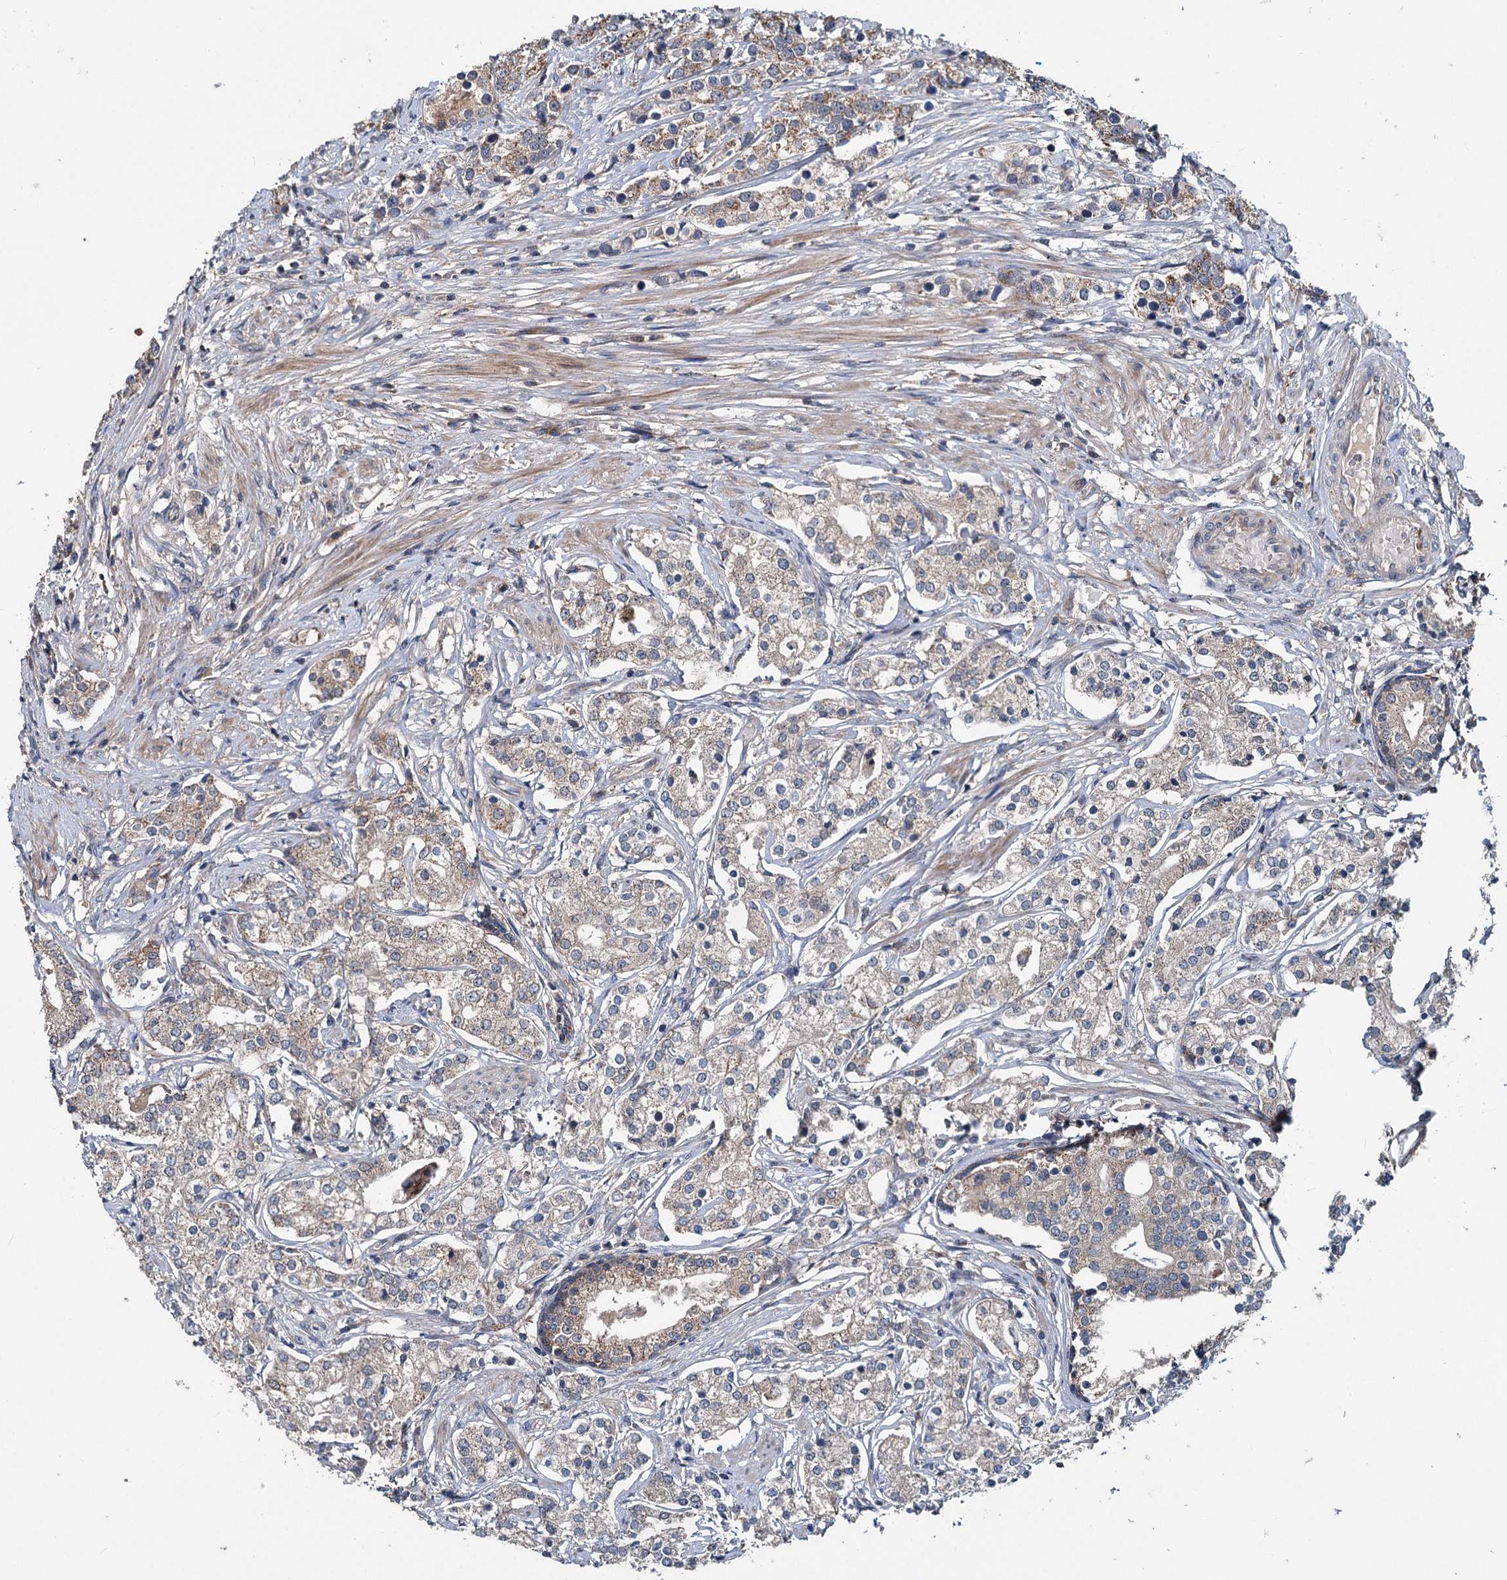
{"staining": {"intensity": "moderate", "quantity": "25%-75%", "location": "cytoplasmic/membranous"}, "tissue": "prostate cancer", "cell_type": "Tumor cells", "image_type": "cancer", "snomed": [{"axis": "morphology", "description": "Adenocarcinoma, High grade"}, {"axis": "topography", "description": "Prostate"}], "caption": "The micrograph shows immunohistochemical staining of prostate high-grade adenocarcinoma. There is moderate cytoplasmic/membranous expression is present in approximately 25%-75% of tumor cells.", "gene": "OTUB1", "patient": {"sex": "male", "age": 69}}